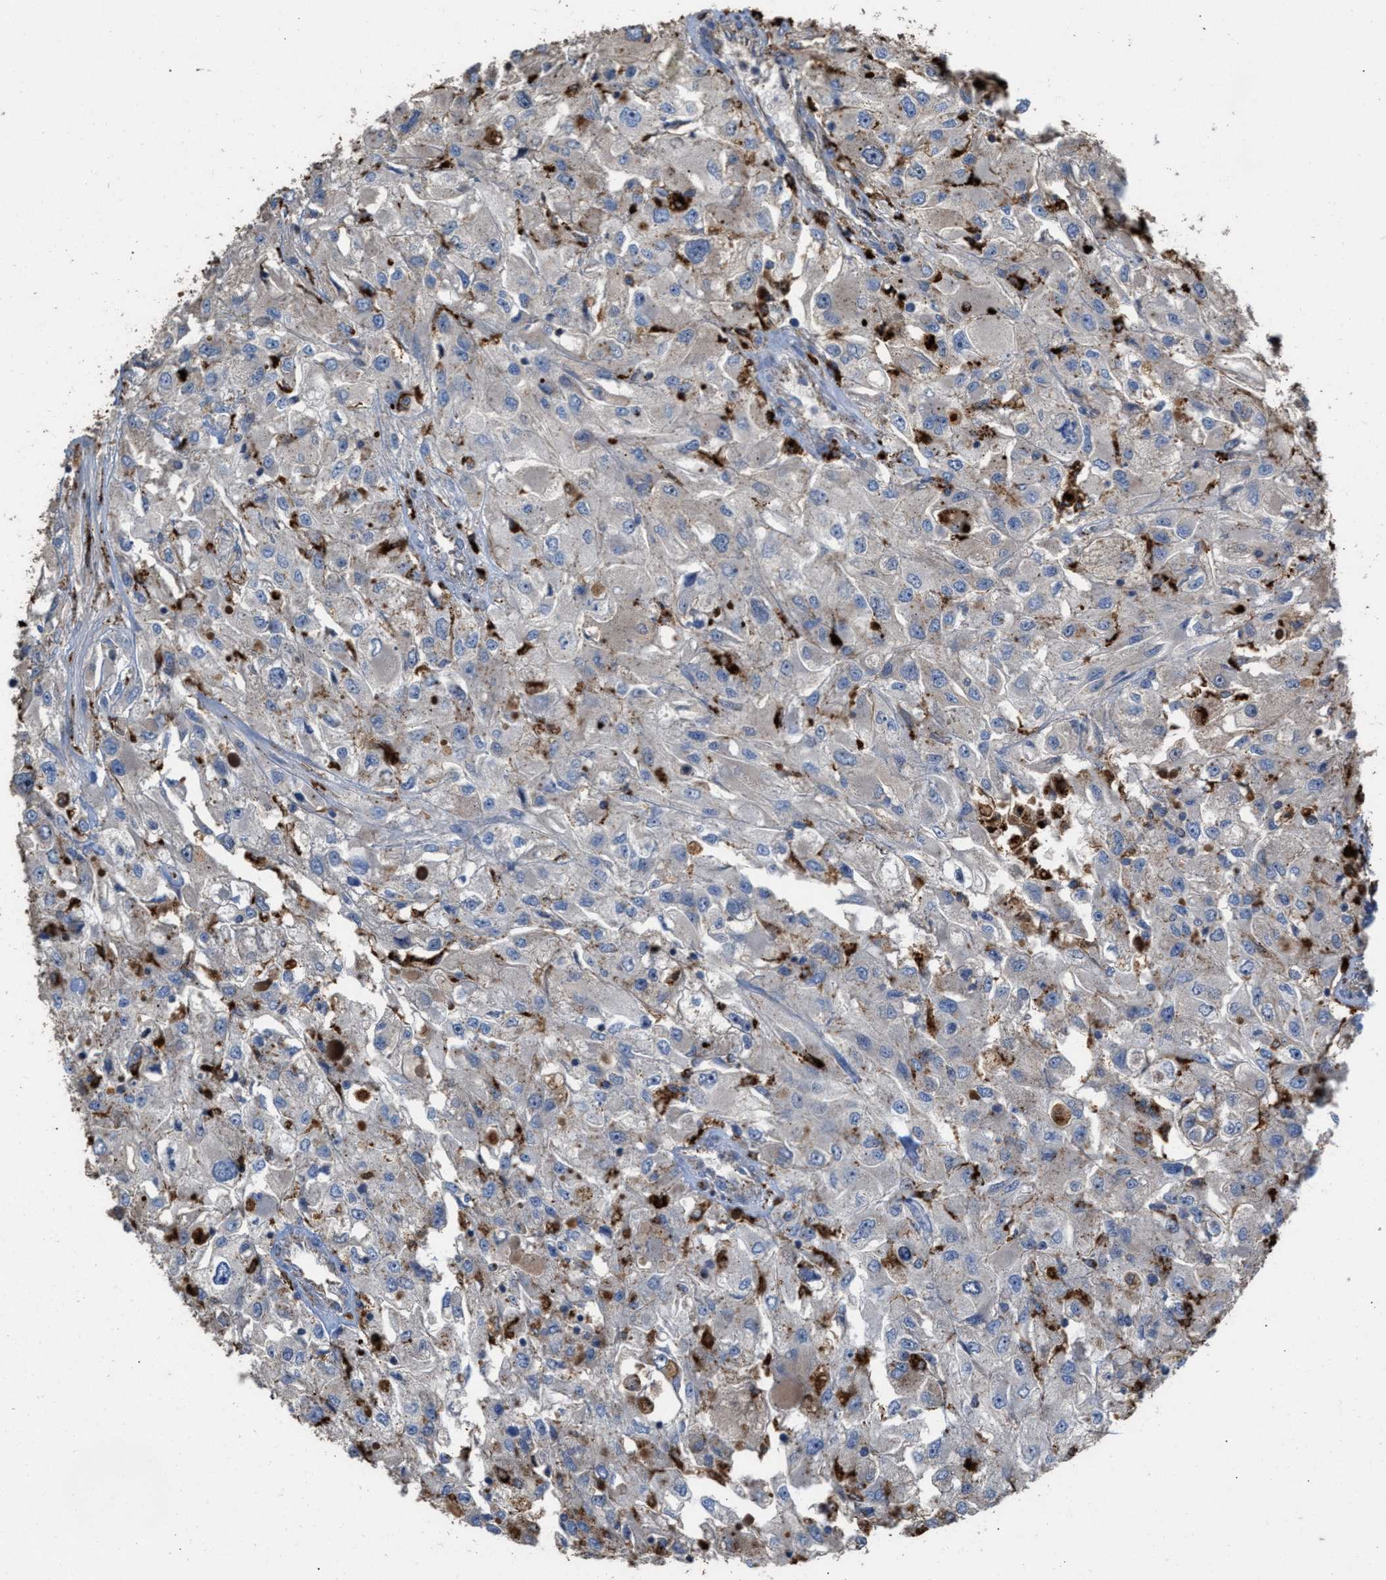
{"staining": {"intensity": "weak", "quantity": "<25%", "location": "cytoplasmic/membranous"}, "tissue": "renal cancer", "cell_type": "Tumor cells", "image_type": "cancer", "snomed": [{"axis": "morphology", "description": "Adenocarcinoma, NOS"}, {"axis": "topography", "description": "Kidney"}], "caption": "Photomicrograph shows no protein staining in tumor cells of renal cancer (adenocarcinoma) tissue.", "gene": "ELMO3", "patient": {"sex": "female", "age": 52}}